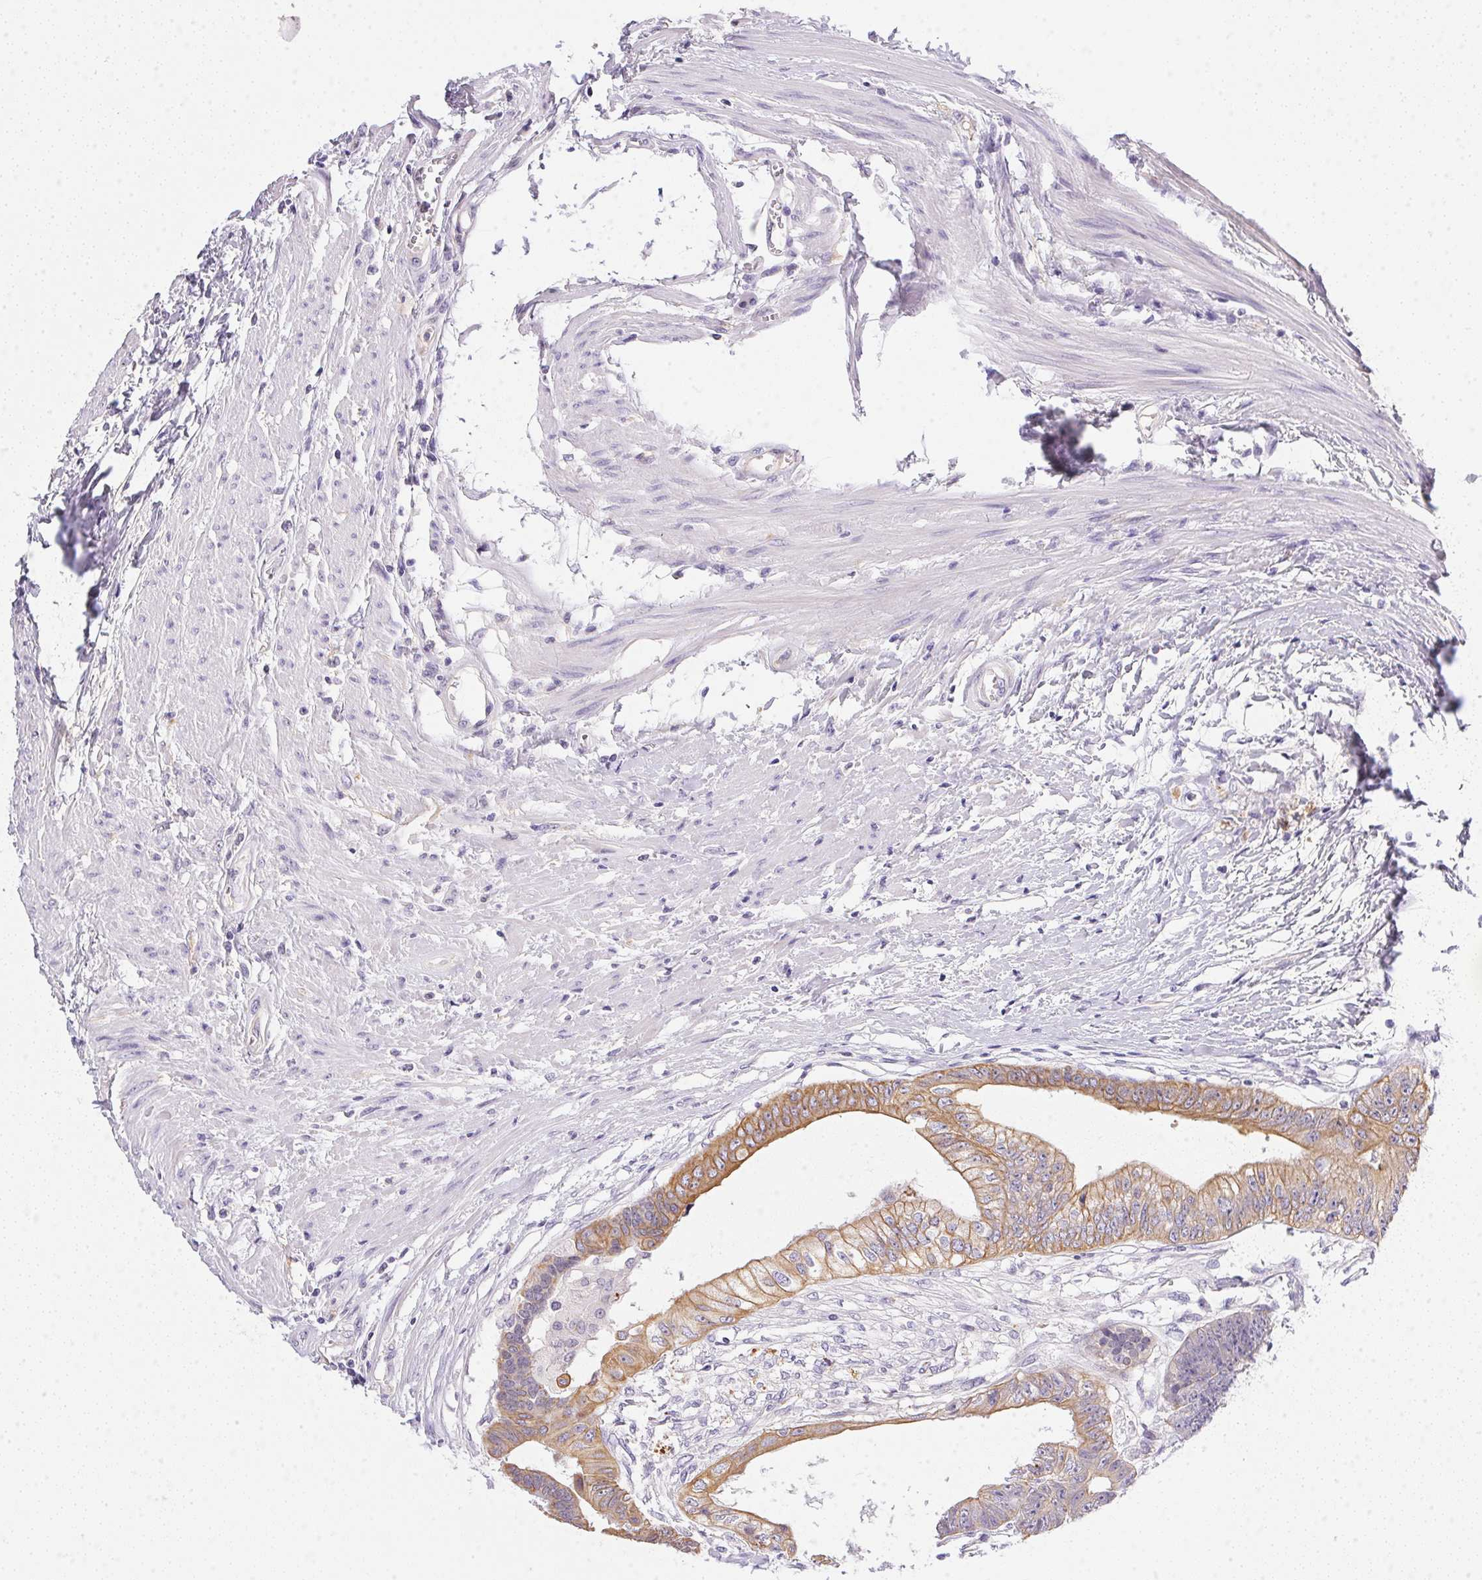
{"staining": {"intensity": "weak", "quantity": "25%-75%", "location": "cytoplasmic/membranous"}, "tissue": "colorectal cancer", "cell_type": "Tumor cells", "image_type": "cancer", "snomed": [{"axis": "morphology", "description": "Adenocarcinoma, NOS"}, {"axis": "topography", "description": "Rectum"}], "caption": "Colorectal adenocarcinoma stained with a protein marker shows weak staining in tumor cells.", "gene": "SLC17A7", "patient": {"sex": "male", "age": 63}}